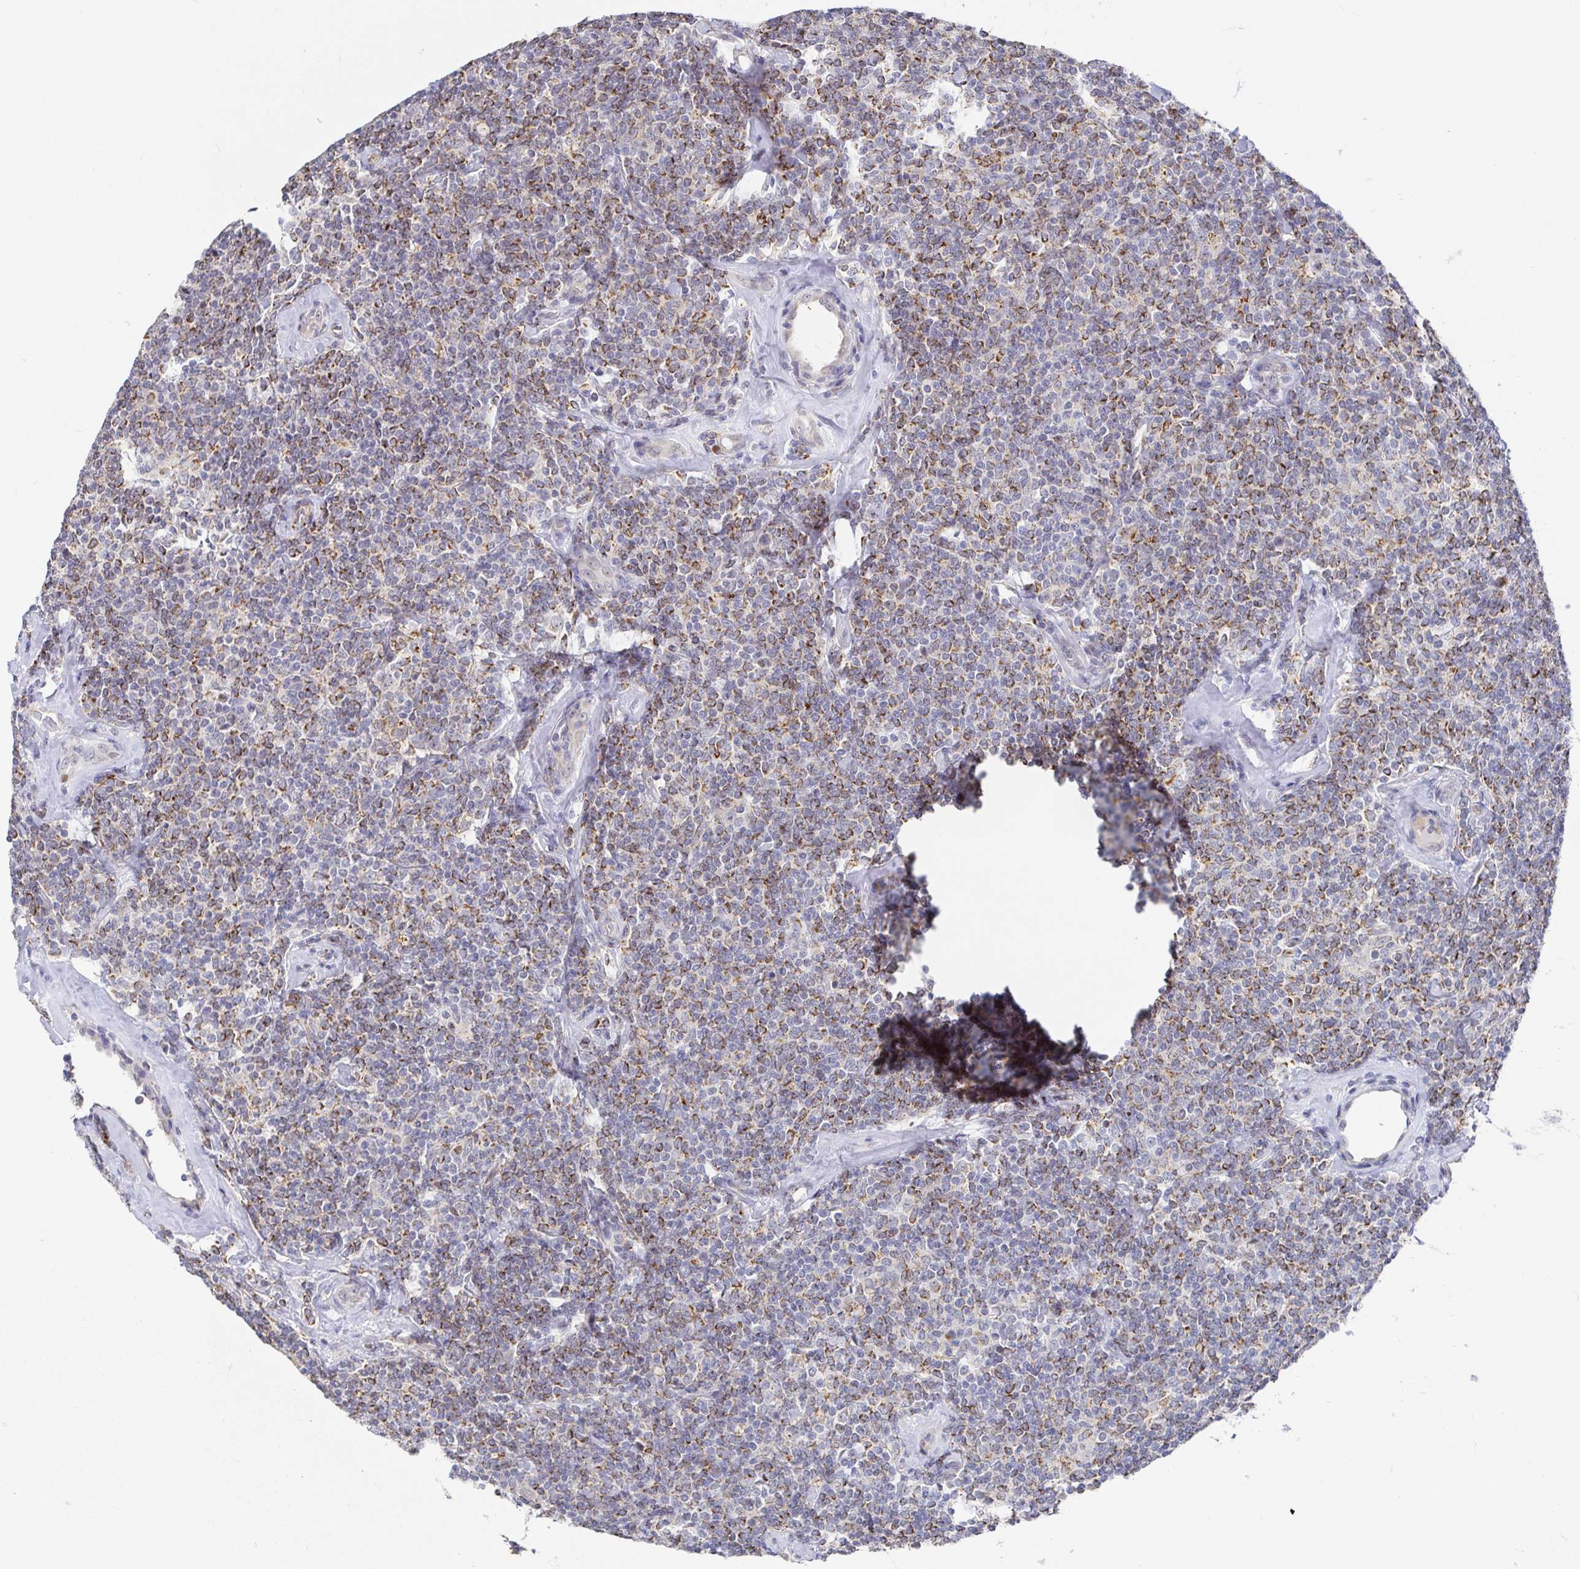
{"staining": {"intensity": "moderate", "quantity": ">75%", "location": "cytoplasmic/membranous"}, "tissue": "lymphoma", "cell_type": "Tumor cells", "image_type": "cancer", "snomed": [{"axis": "morphology", "description": "Malignant lymphoma, non-Hodgkin's type, Low grade"}, {"axis": "topography", "description": "Lymph node"}], "caption": "About >75% of tumor cells in human lymphoma exhibit moderate cytoplasmic/membranous protein staining as visualized by brown immunohistochemical staining.", "gene": "CIT", "patient": {"sex": "female", "age": 56}}